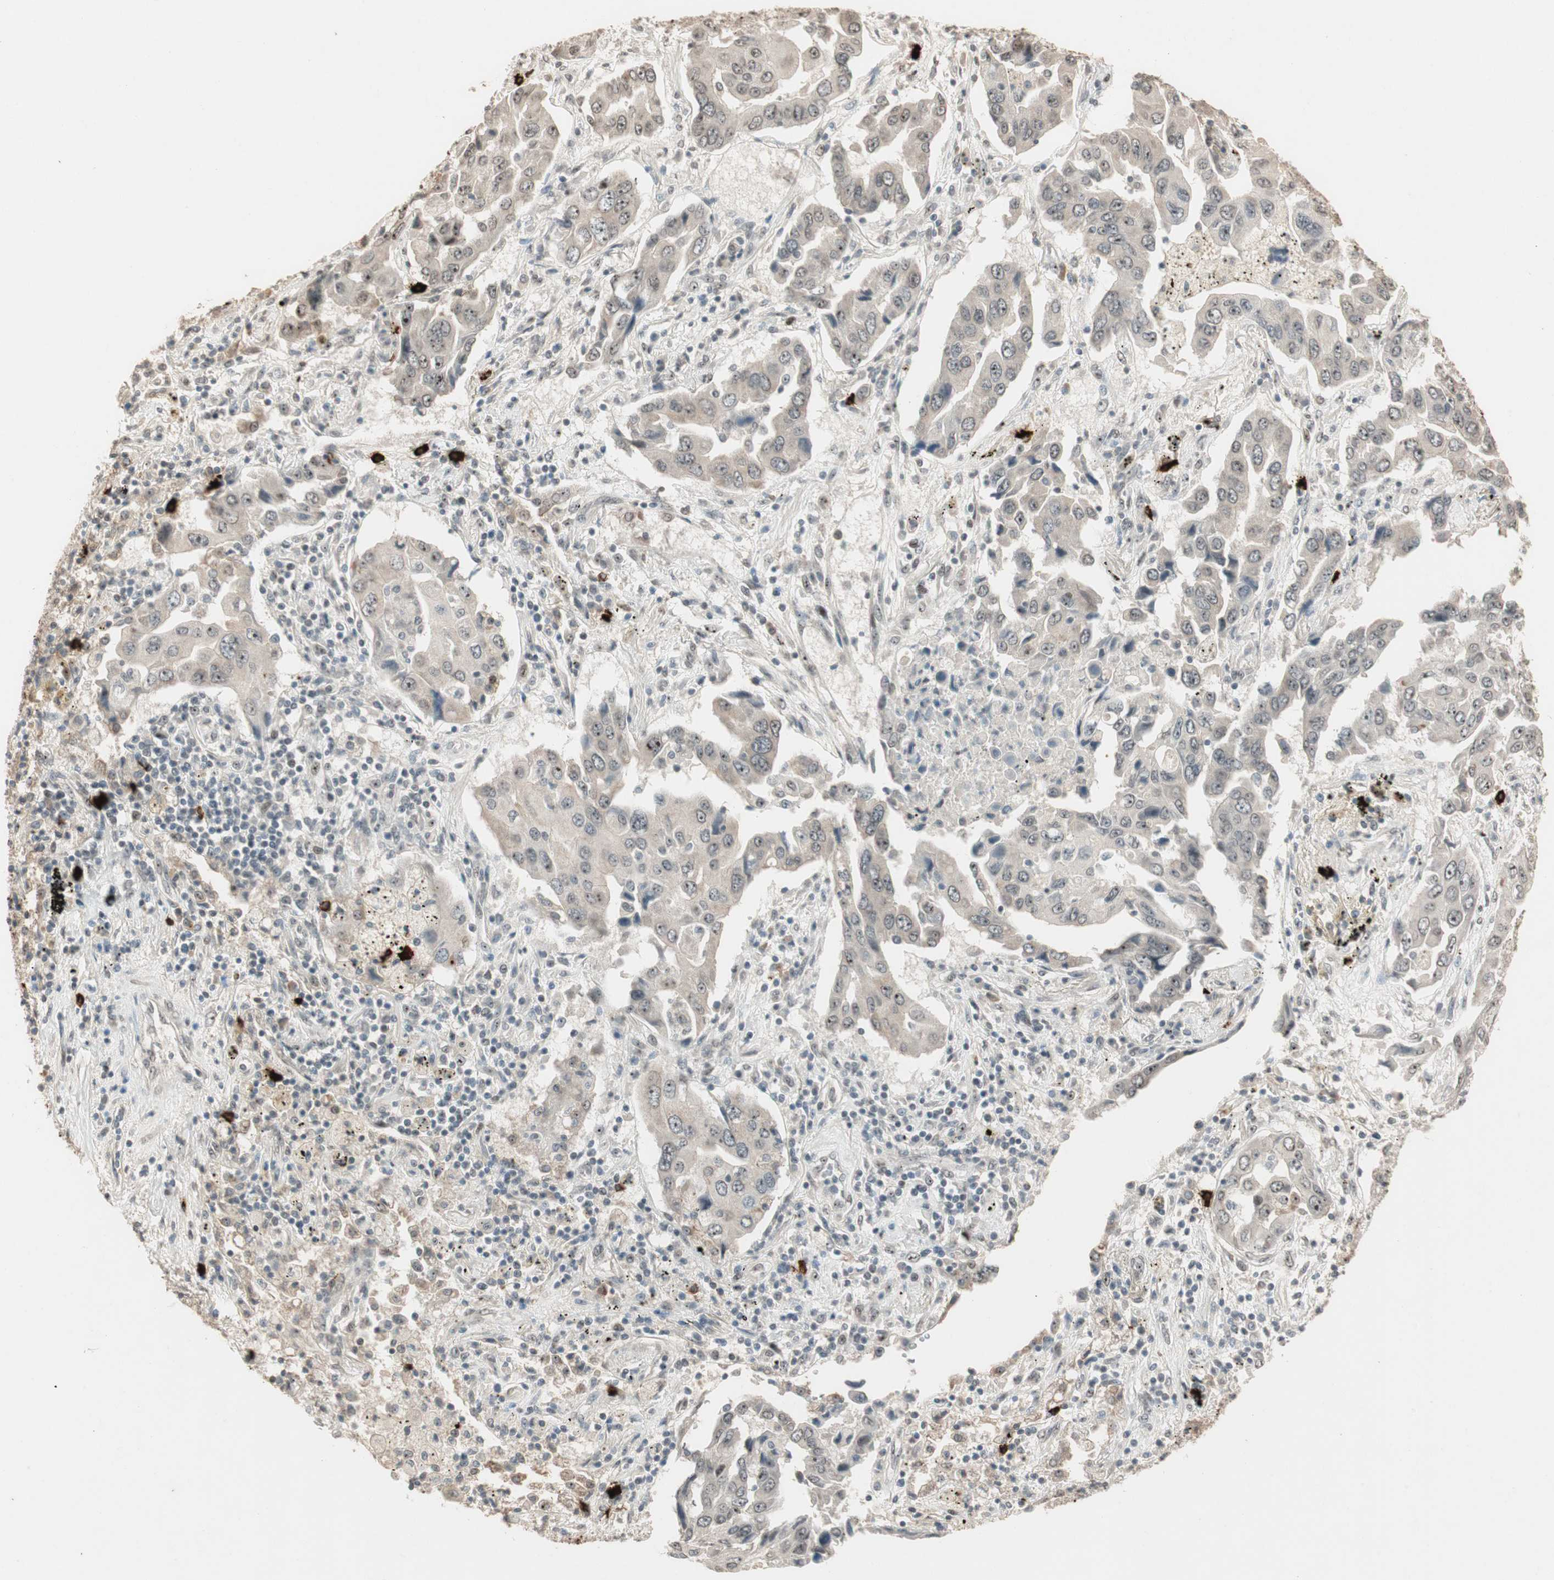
{"staining": {"intensity": "weak", "quantity": "25%-75%", "location": "cytoplasmic/membranous,nuclear"}, "tissue": "lung cancer", "cell_type": "Tumor cells", "image_type": "cancer", "snomed": [{"axis": "morphology", "description": "Adenocarcinoma, NOS"}, {"axis": "topography", "description": "Lung"}], "caption": "Lung cancer (adenocarcinoma) stained for a protein (brown) exhibits weak cytoplasmic/membranous and nuclear positive staining in approximately 25%-75% of tumor cells.", "gene": "ETV4", "patient": {"sex": "female", "age": 65}}